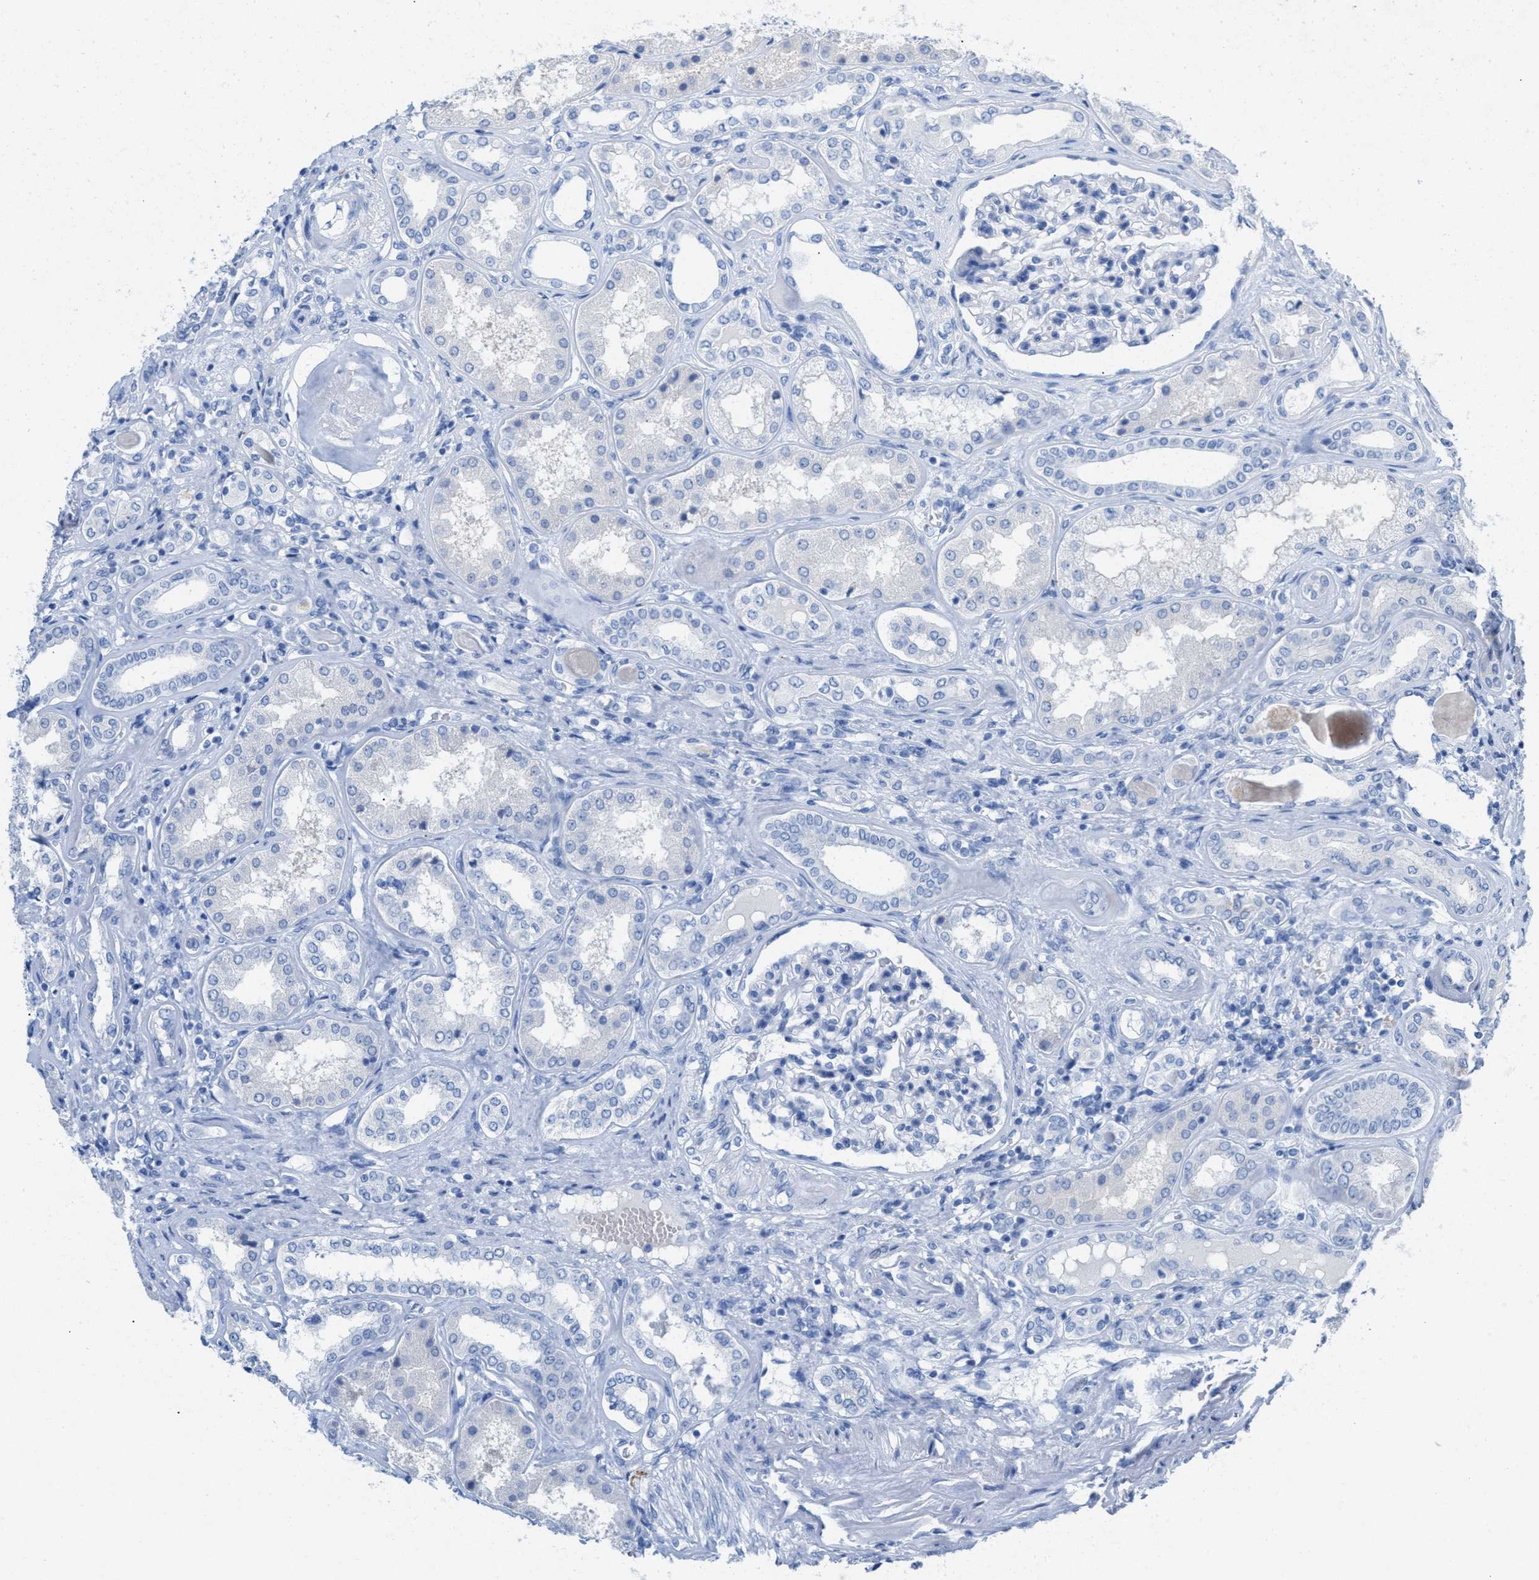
{"staining": {"intensity": "negative", "quantity": "none", "location": "none"}, "tissue": "kidney", "cell_type": "Cells in glomeruli", "image_type": "normal", "snomed": [{"axis": "morphology", "description": "Normal tissue, NOS"}, {"axis": "topography", "description": "Kidney"}], "caption": "Normal kidney was stained to show a protein in brown. There is no significant expression in cells in glomeruli. (DAB (3,3'-diaminobenzidine) immunohistochemistry (IHC) with hematoxylin counter stain).", "gene": "ANKFN1", "patient": {"sex": "female", "age": 56}}